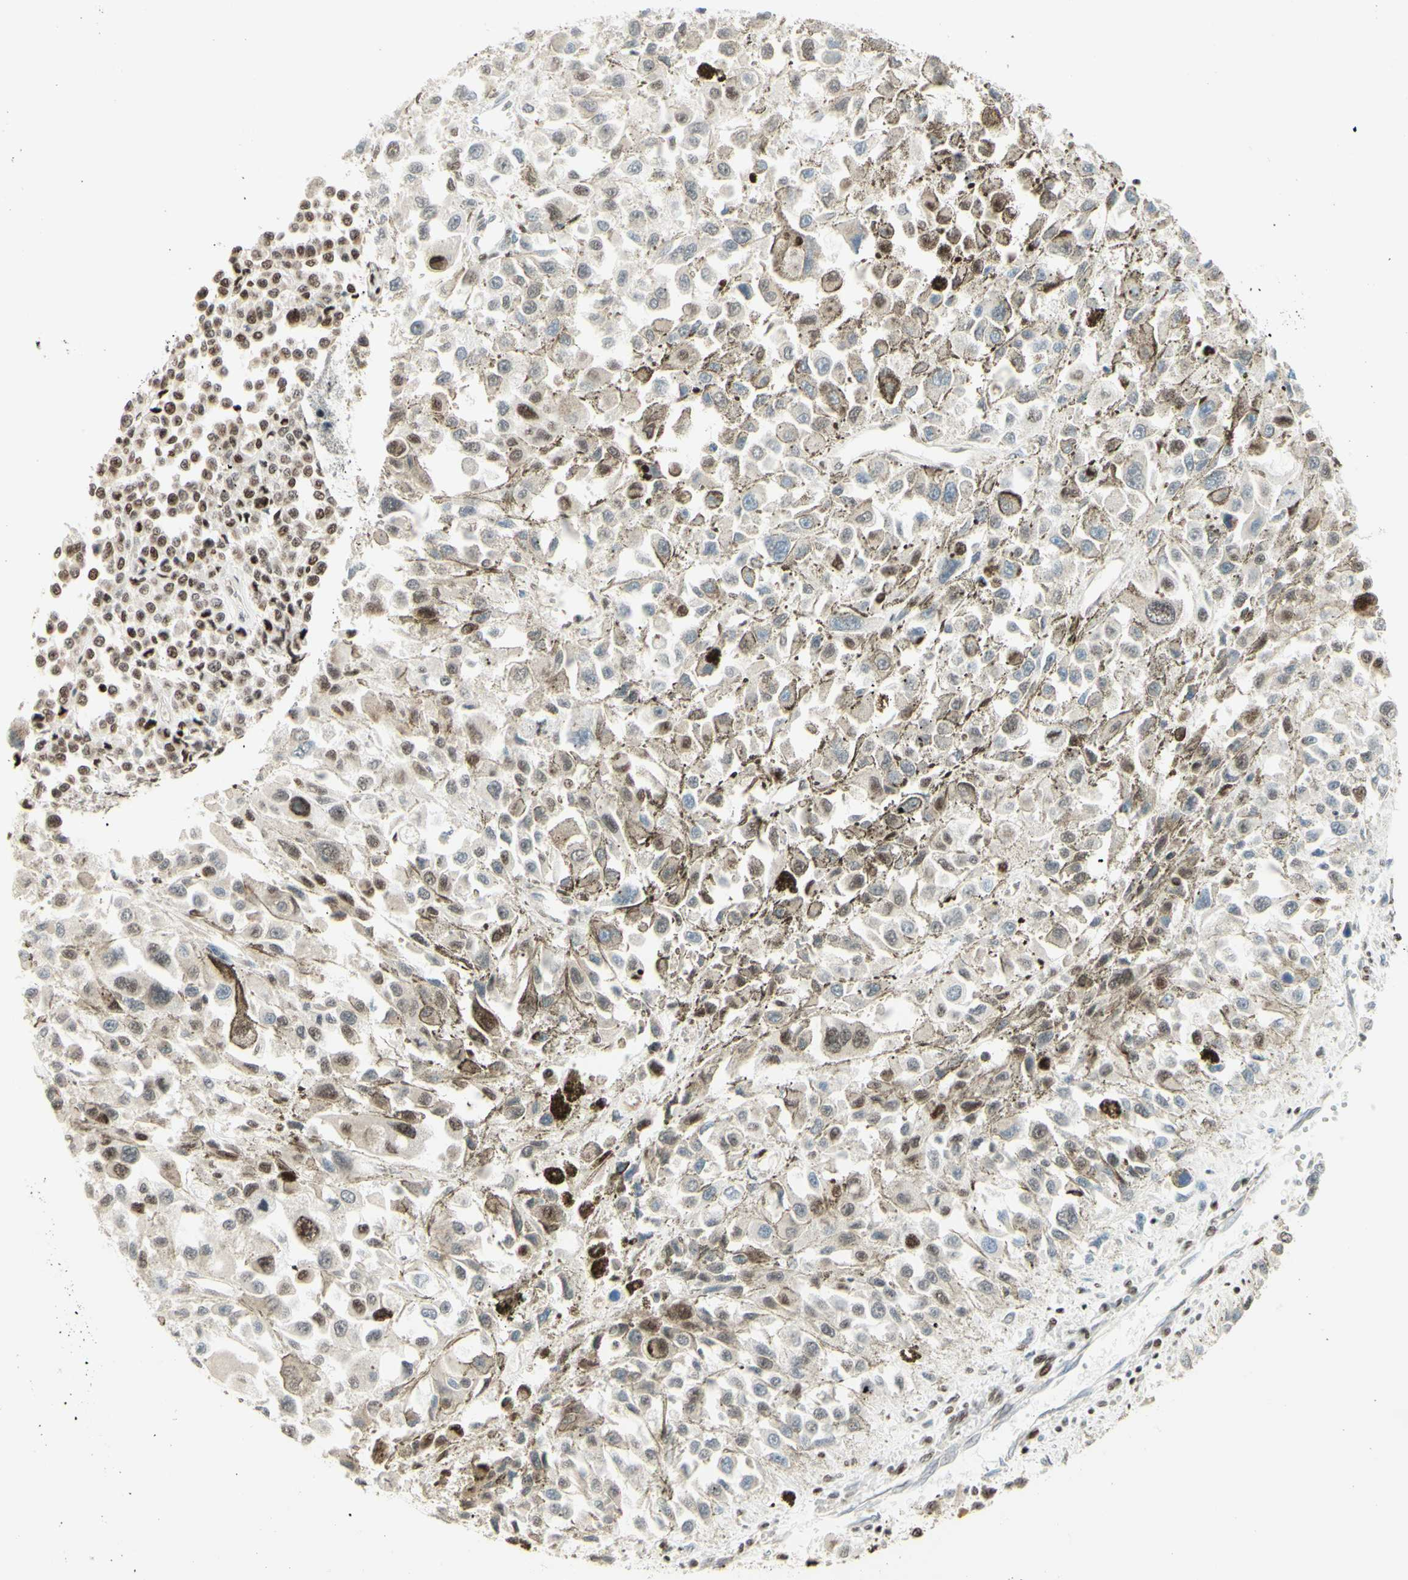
{"staining": {"intensity": "moderate", "quantity": "<25%", "location": "cytoplasmic/membranous,nuclear"}, "tissue": "melanoma", "cell_type": "Tumor cells", "image_type": "cancer", "snomed": [{"axis": "morphology", "description": "Malignant melanoma, Metastatic site"}, {"axis": "topography", "description": "Lymph node"}], "caption": "There is low levels of moderate cytoplasmic/membranous and nuclear staining in tumor cells of melanoma, as demonstrated by immunohistochemical staining (brown color).", "gene": "CDKL5", "patient": {"sex": "male", "age": 59}}